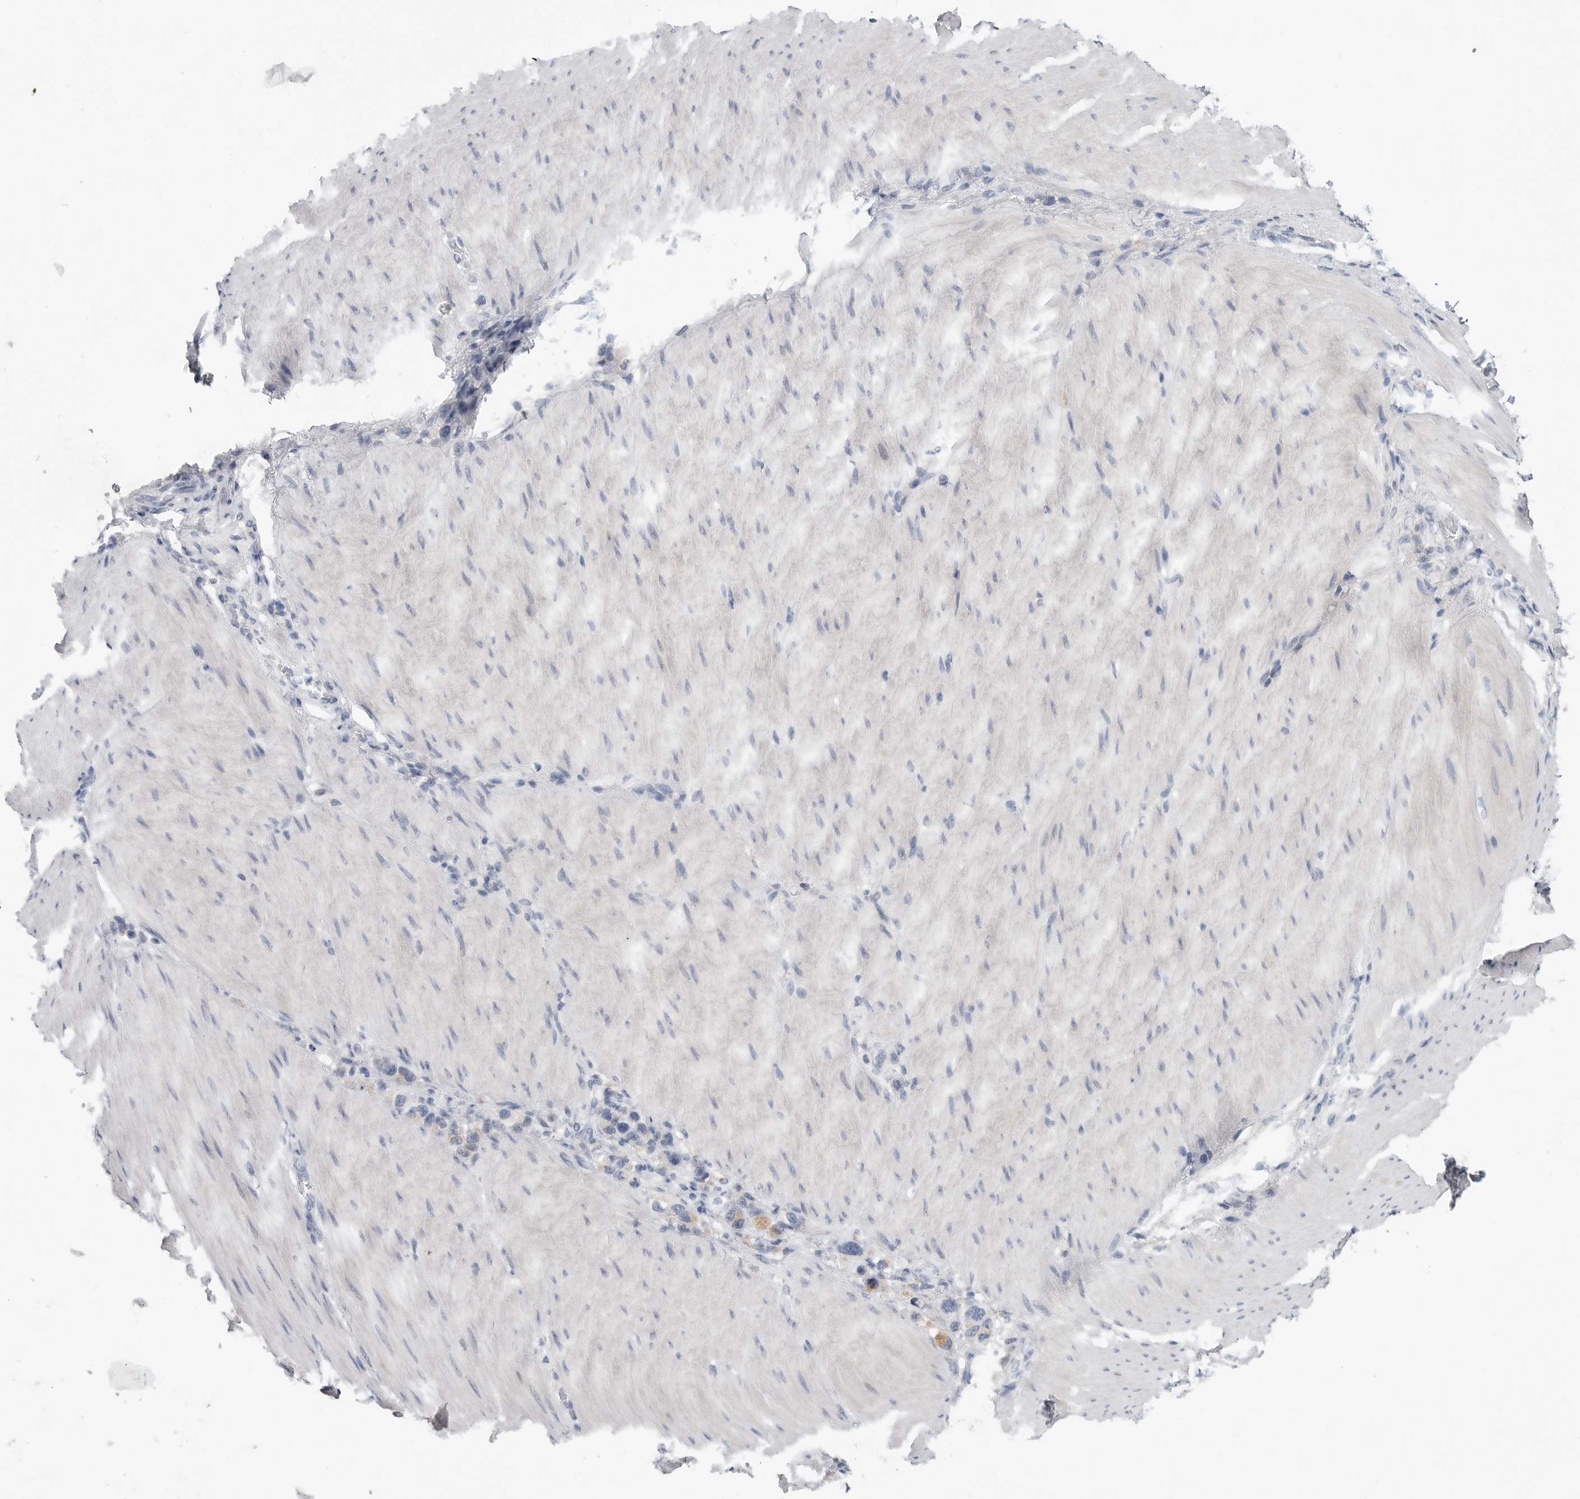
{"staining": {"intensity": "negative", "quantity": "none", "location": "none"}, "tissue": "stomach cancer", "cell_type": "Tumor cells", "image_type": "cancer", "snomed": [{"axis": "morphology", "description": "Adenocarcinoma, NOS"}, {"axis": "topography", "description": "Stomach"}], "caption": "This is a histopathology image of immunohistochemistry staining of stomach adenocarcinoma, which shows no positivity in tumor cells.", "gene": "TIMP1", "patient": {"sex": "female", "age": 65}}